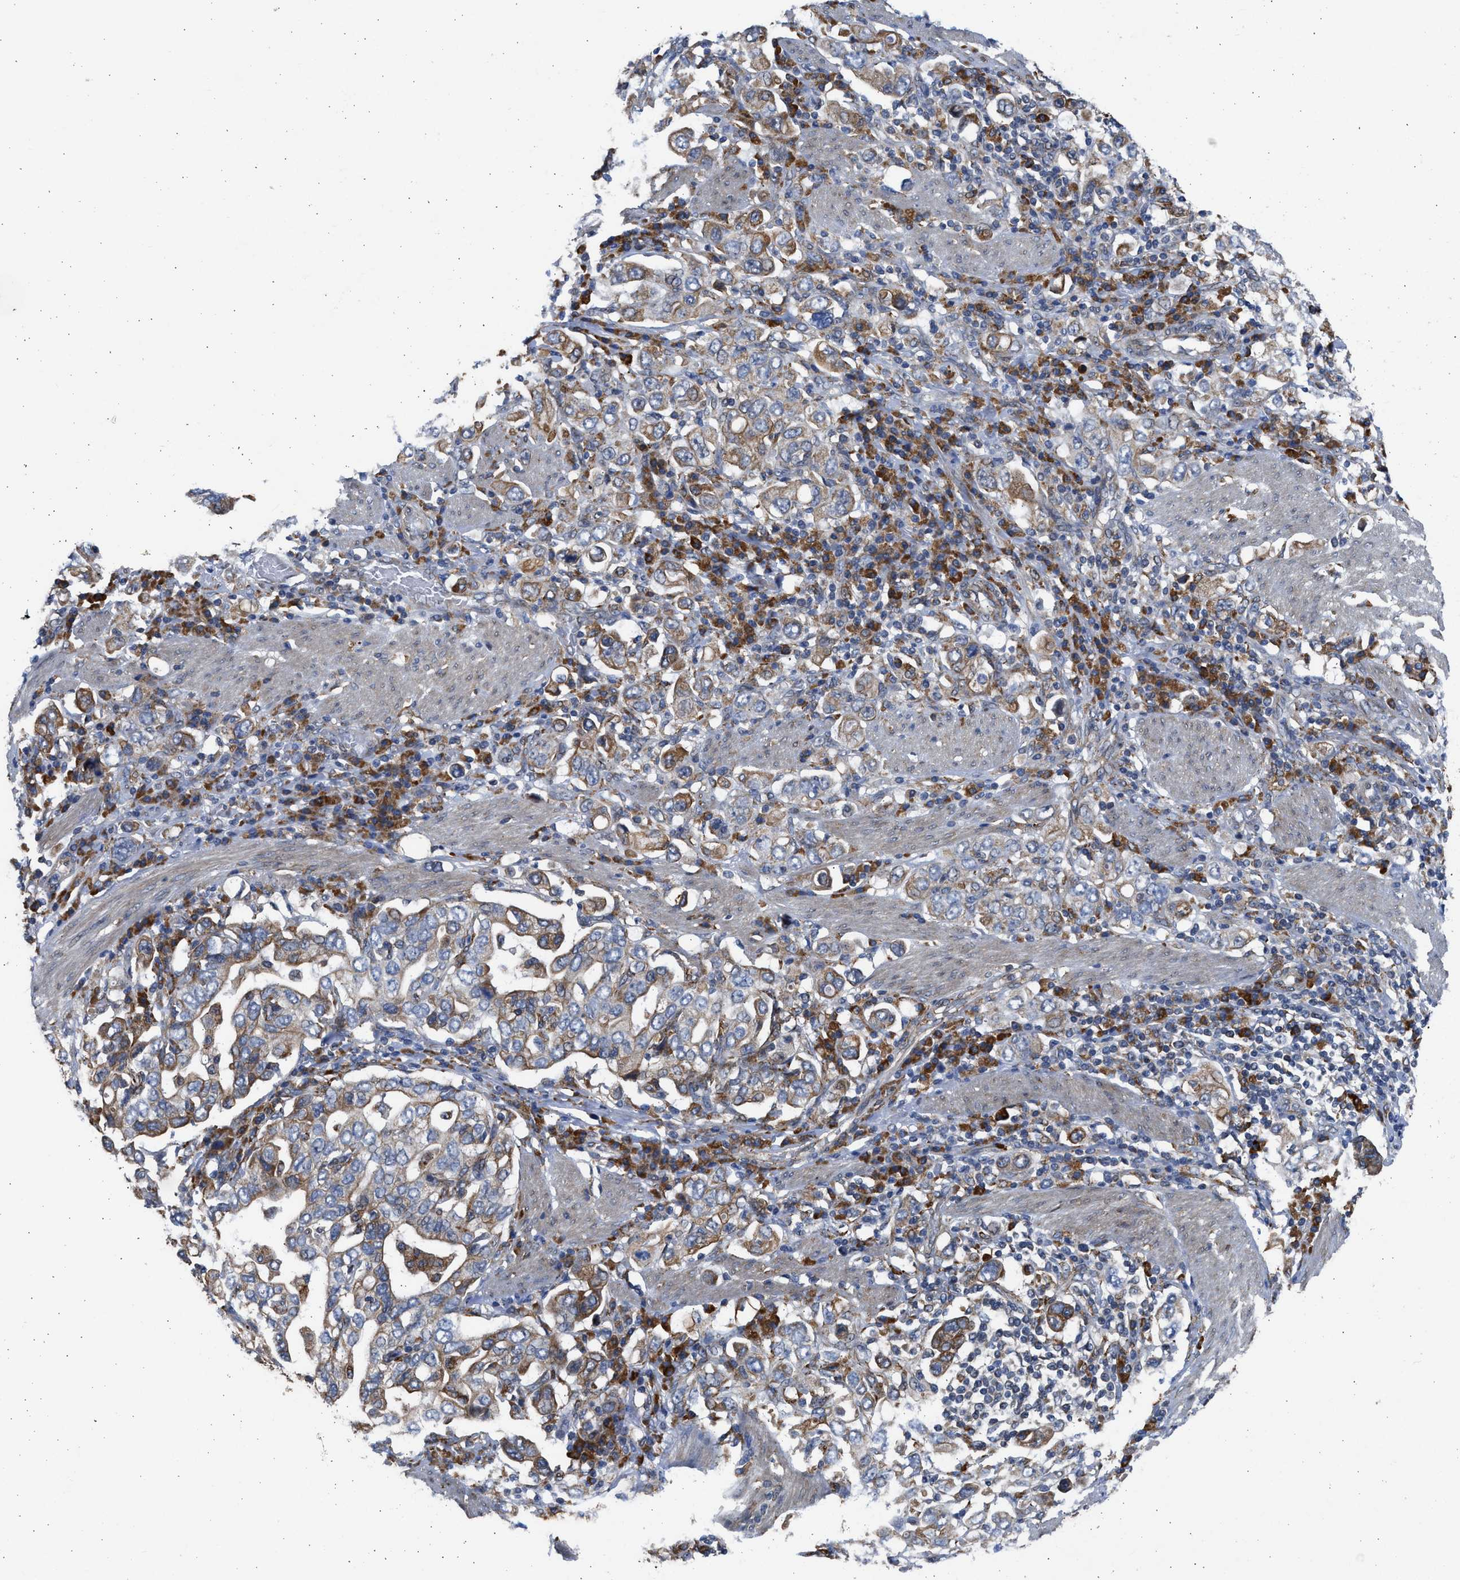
{"staining": {"intensity": "moderate", "quantity": ">75%", "location": "cytoplasmic/membranous"}, "tissue": "stomach cancer", "cell_type": "Tumor cells", "image_type": "cancer", "snomed": [{"axis": "morphology", "description": "Adenocarcinoma, NOS"}, {"axis": "topography", "description": "Stomach, upper"}], "caption": "A brown stain highlights moderate cytoplasmic/membranous expression of a protein in stomach adenocarcinoma tumor cells.", "gene": "PLD2", "patient": {"sex": "male", "age": 62}}